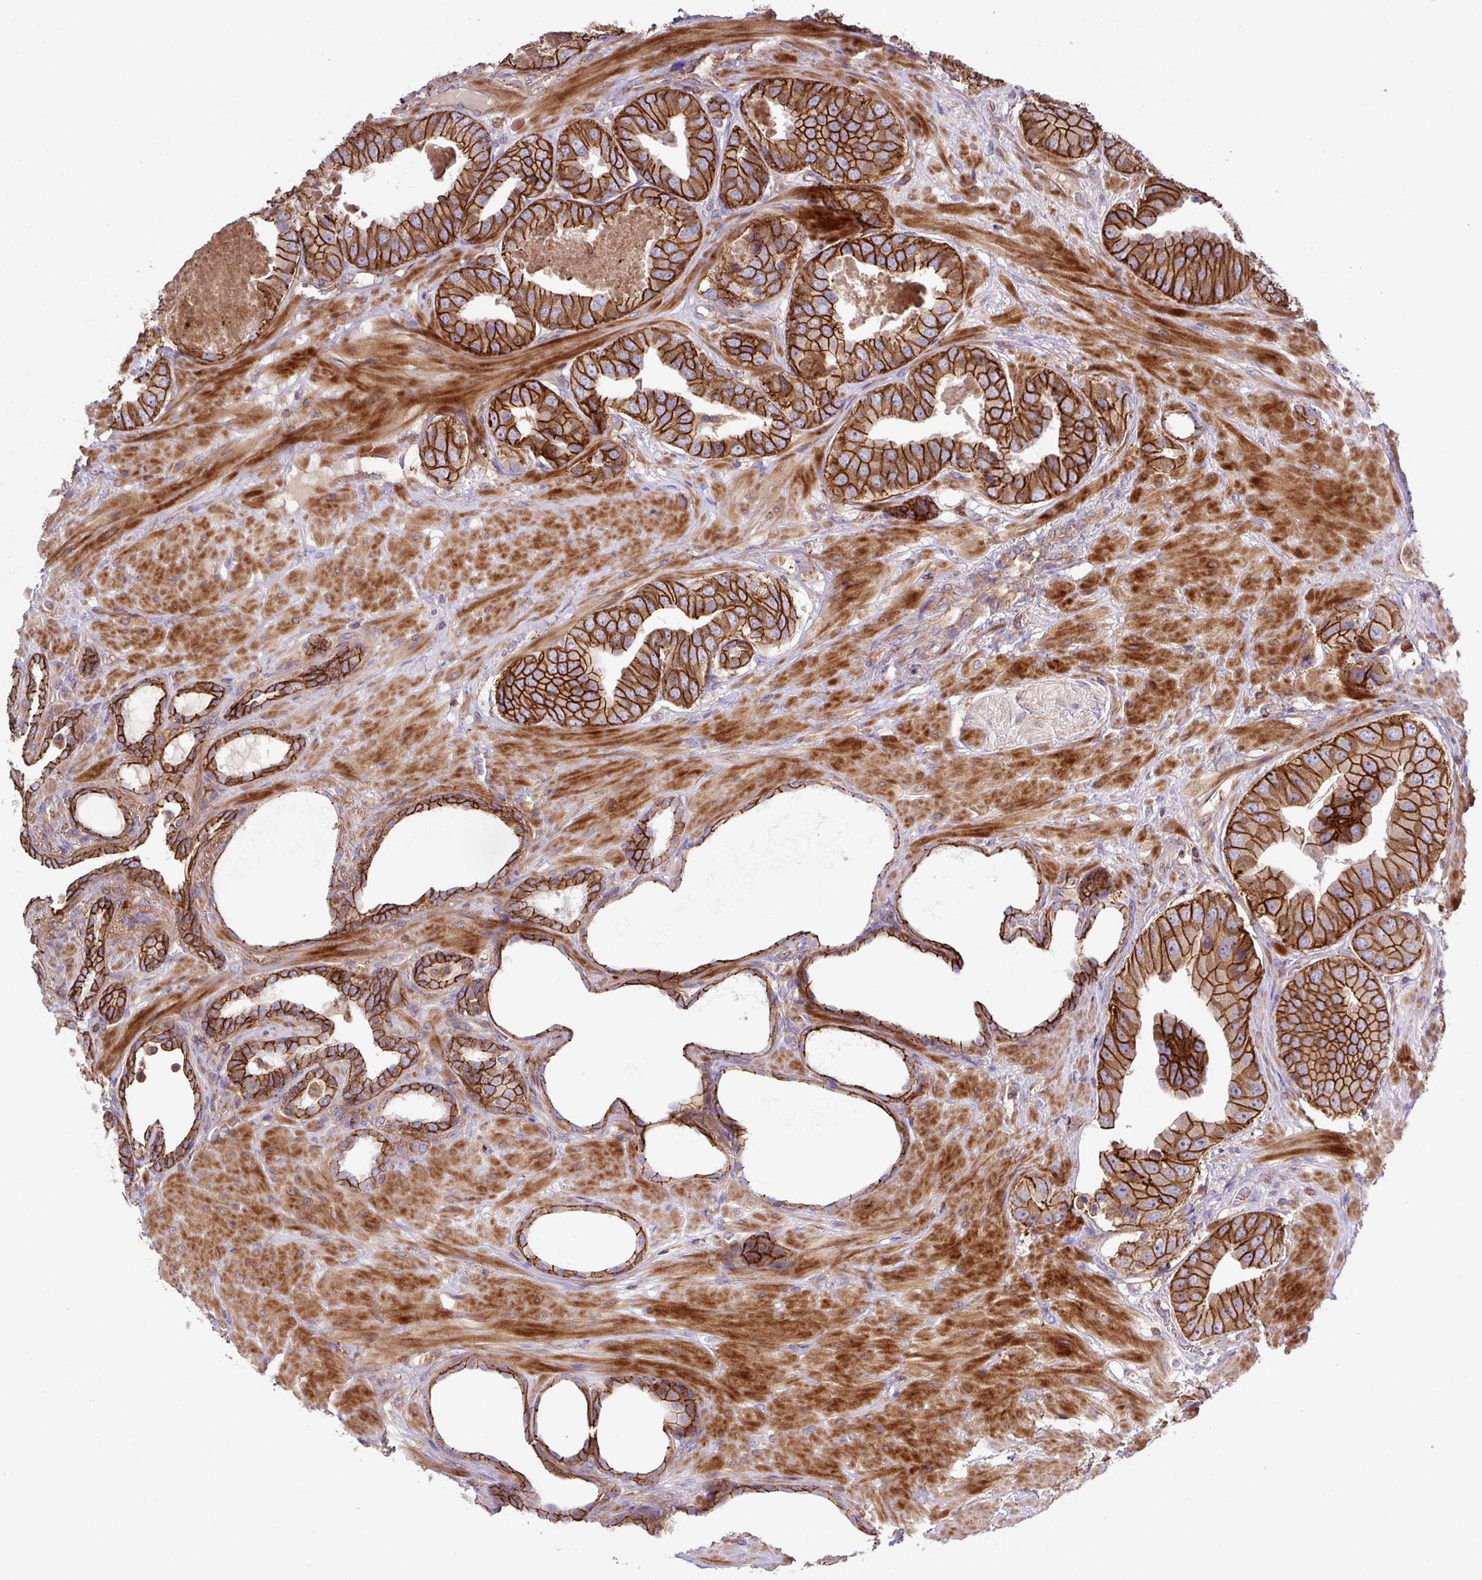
{"staining": {"intensity": "strong", "quantity": ">75%", "location": "cytoplasmic/membranous"}, "tissue": "prostate cancer", "cell_type": "Tumor cells", "image_type": "cancer", "snomed": [{"axis": "morphology", "description": "Adenocarcinoma, High grade"}, {"axis": "topography", "description": "Prostate"}], "caption": "About >75% of tumor cells in prostate adenocarcinoma (high-grade) reveal strong cytoplasmic/membranous protein expression as visualized by brown immunohistochemical staining.", "gene": "RIC1", "patient": {"sex": "male", "age": 63}}